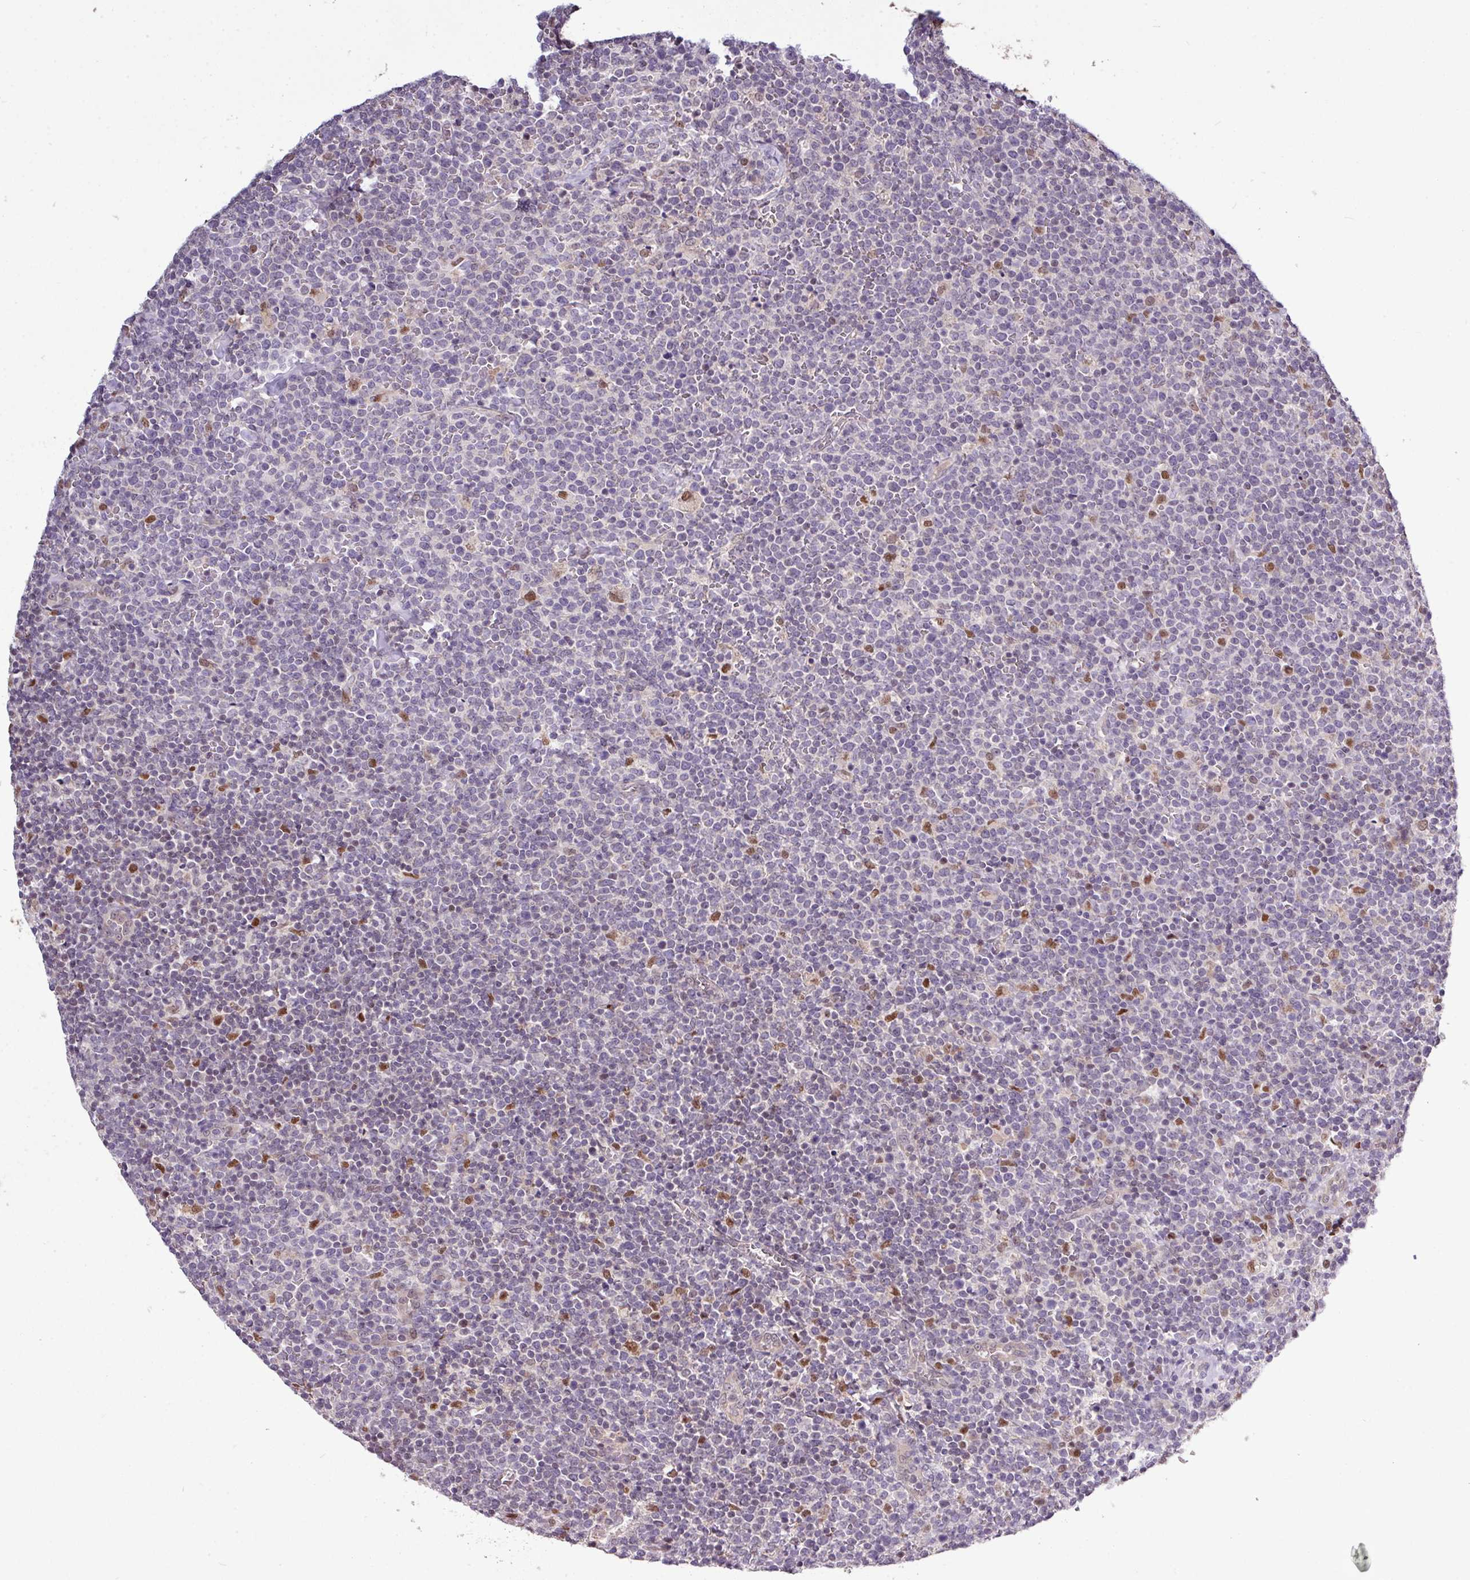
{"staining": {"intensity": "negative", "quantity": "none", "location": "none"}, "tissue": "lymphoma", "cell_type": "Tumor cells", "image_type": "cancer", "snomed": [{"axis": "morphology", "description": "Malignant lymphoma, non-Hodgkin's type, High grade"}, {"axis": "topography", "description": "Lymph node"}], "caption": "A high-resolution photomicrograph shows immunohistochemistry staining of lymphoma, which demonstrates no significant positivity in tumor cells.", "gene": "SKIC2", "patient": {"sex": "male", "age": 61}}